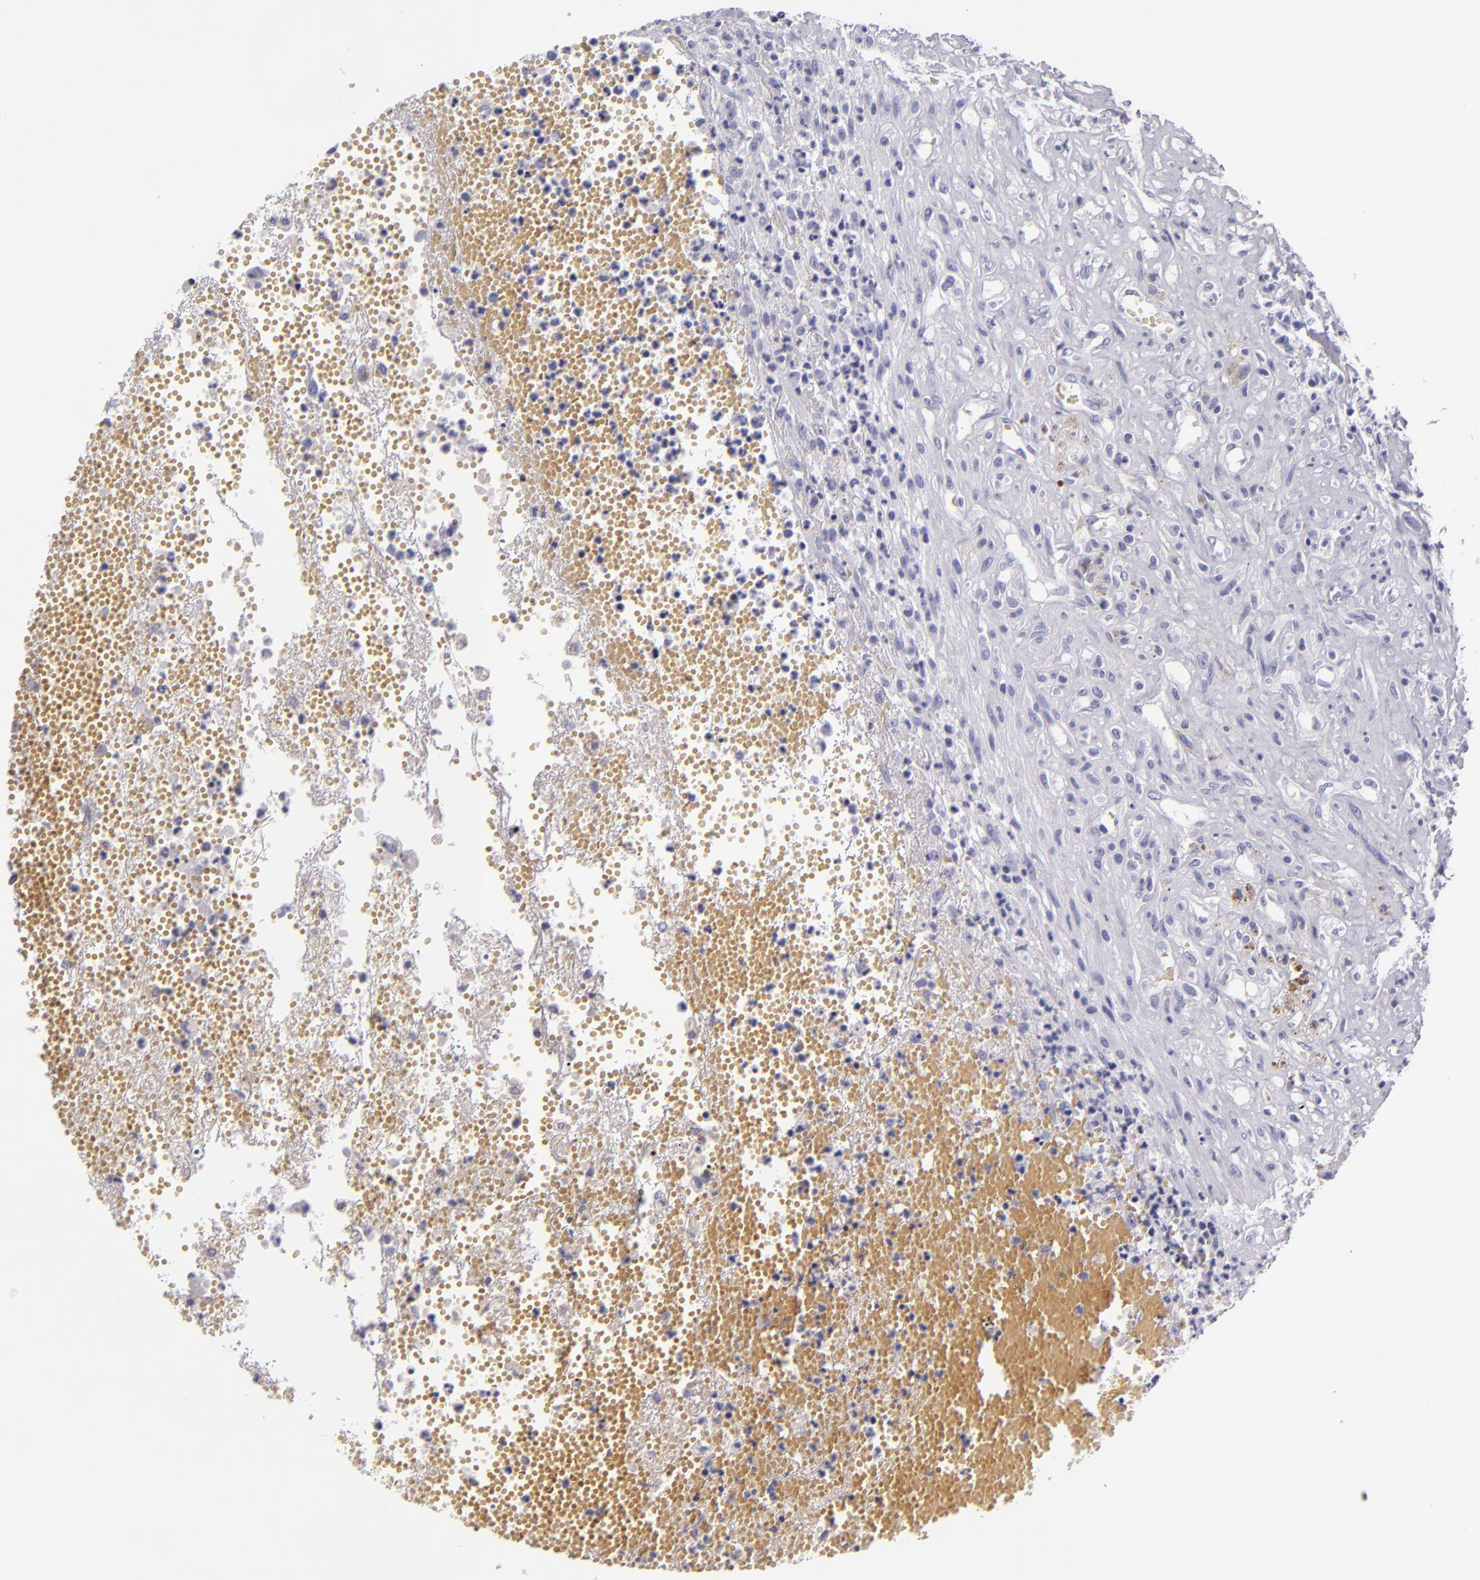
{"staining": {"intensity": "negative", "quantity": "none", "location": "none"}, "tissue": "glioma", "cell_type": "Tumor cells", "image_type": "cancer", "snomed": [{"axis": "morphology", "description": "Glioma, malignant, High grade"}, {"axis": "topography", "description": "Brain"}], "caption": "This is a histopathology image of IHC staining of glioma, which shows no positivity in tumor cells. (Stains: DAB (3,3'-diaminobenzidine) immunohistochemistry (IHC) with hematoxylin counter stain, Microscopy: brightfield microscopy at high magnification).", "gene": "CR2", "patient": {"sex": "male", "age": 66}}